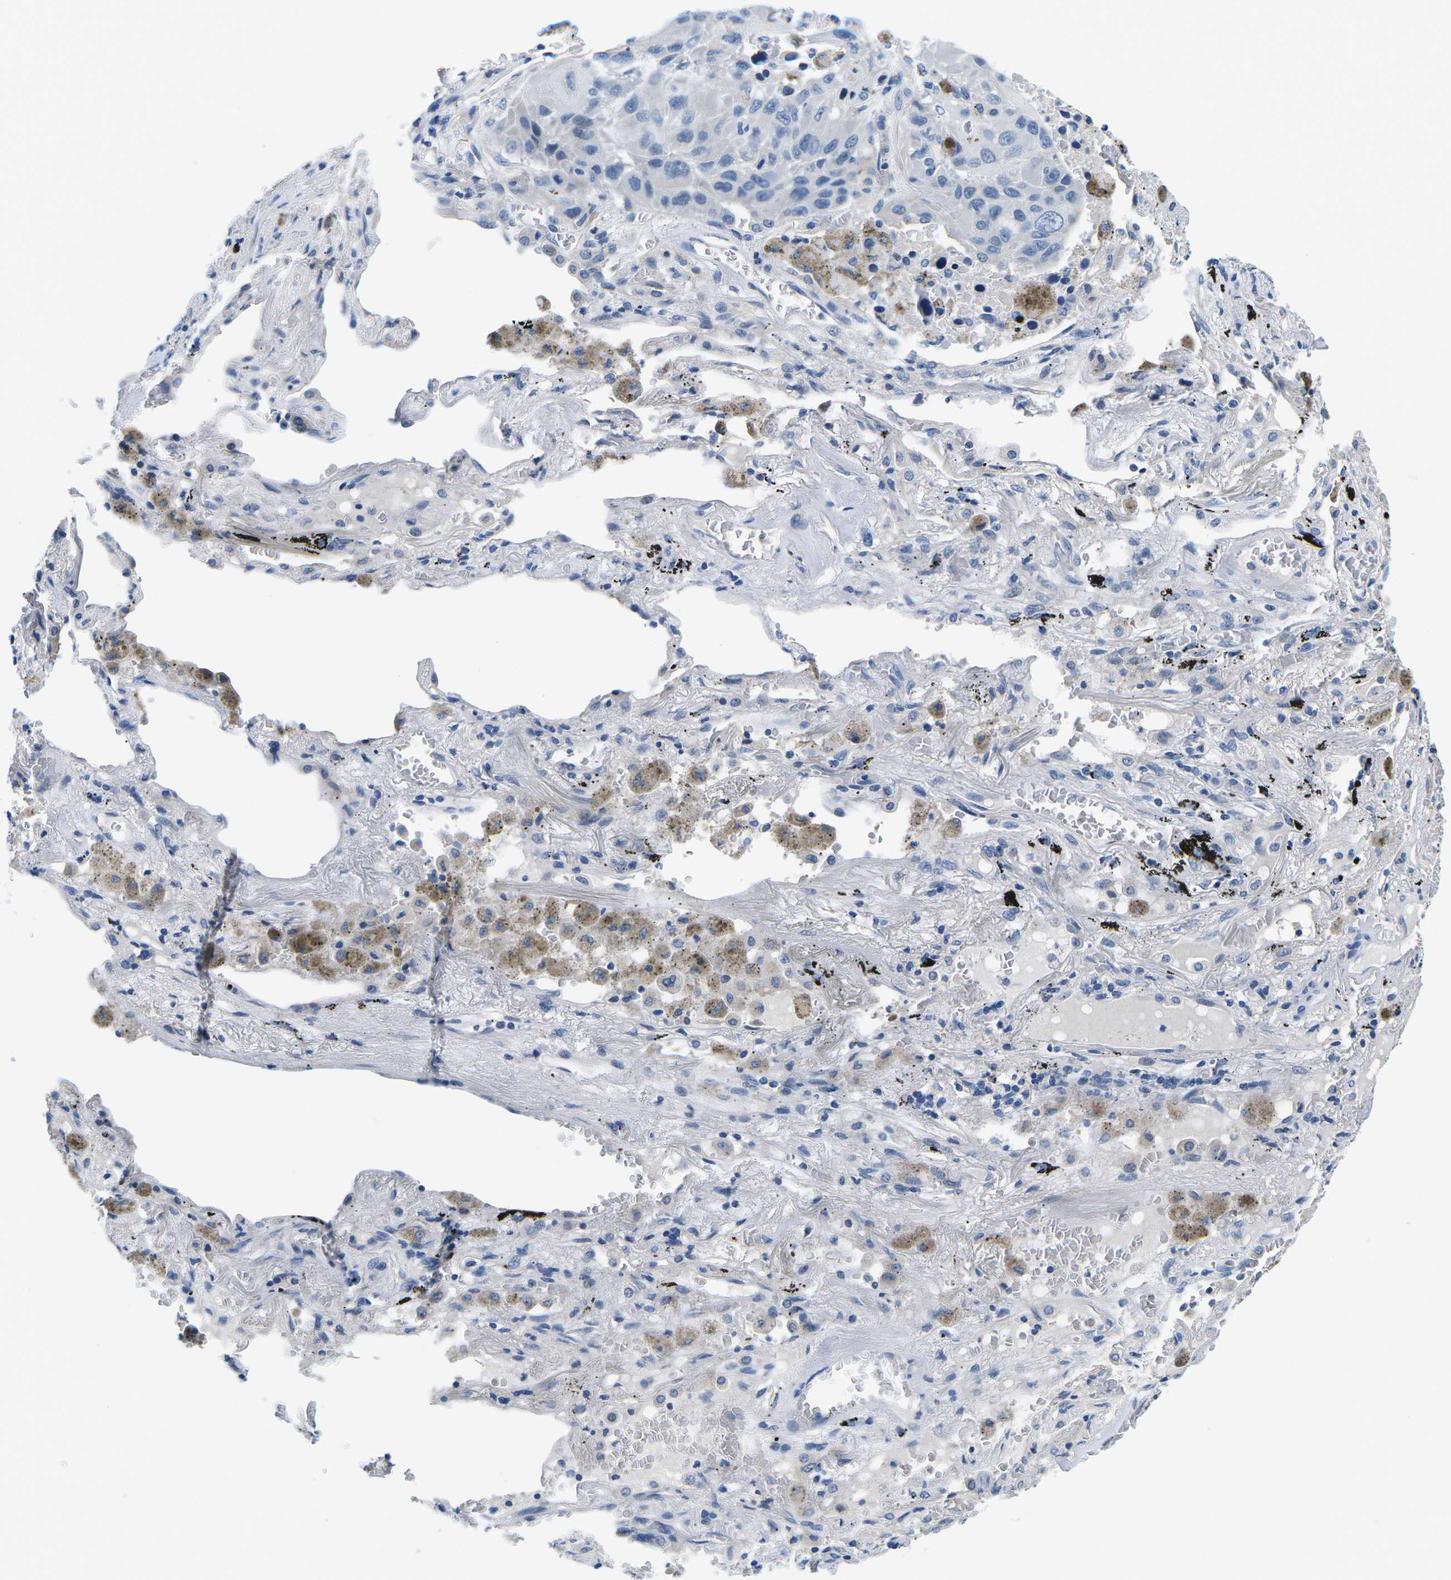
{"staining": {"intensity": "negative", "quantity": "none", "location": "none"}, "tissue": "lung cancer", "cell_type": "Tumor cells", "image_type": "cancer", "snomed": [{"axis": "morphology", "description": "Squamous cell carcinoma, NOS"}, {"axis": "topography", "description": "Lung"}], "caption": "Human lung squamous cell carcinoma stained for a protein using immunohistochemistry exhibits no positivity in tumor cells.", "gene": "TSPAN2", "patient": {"sex": "male", "age": 57}}